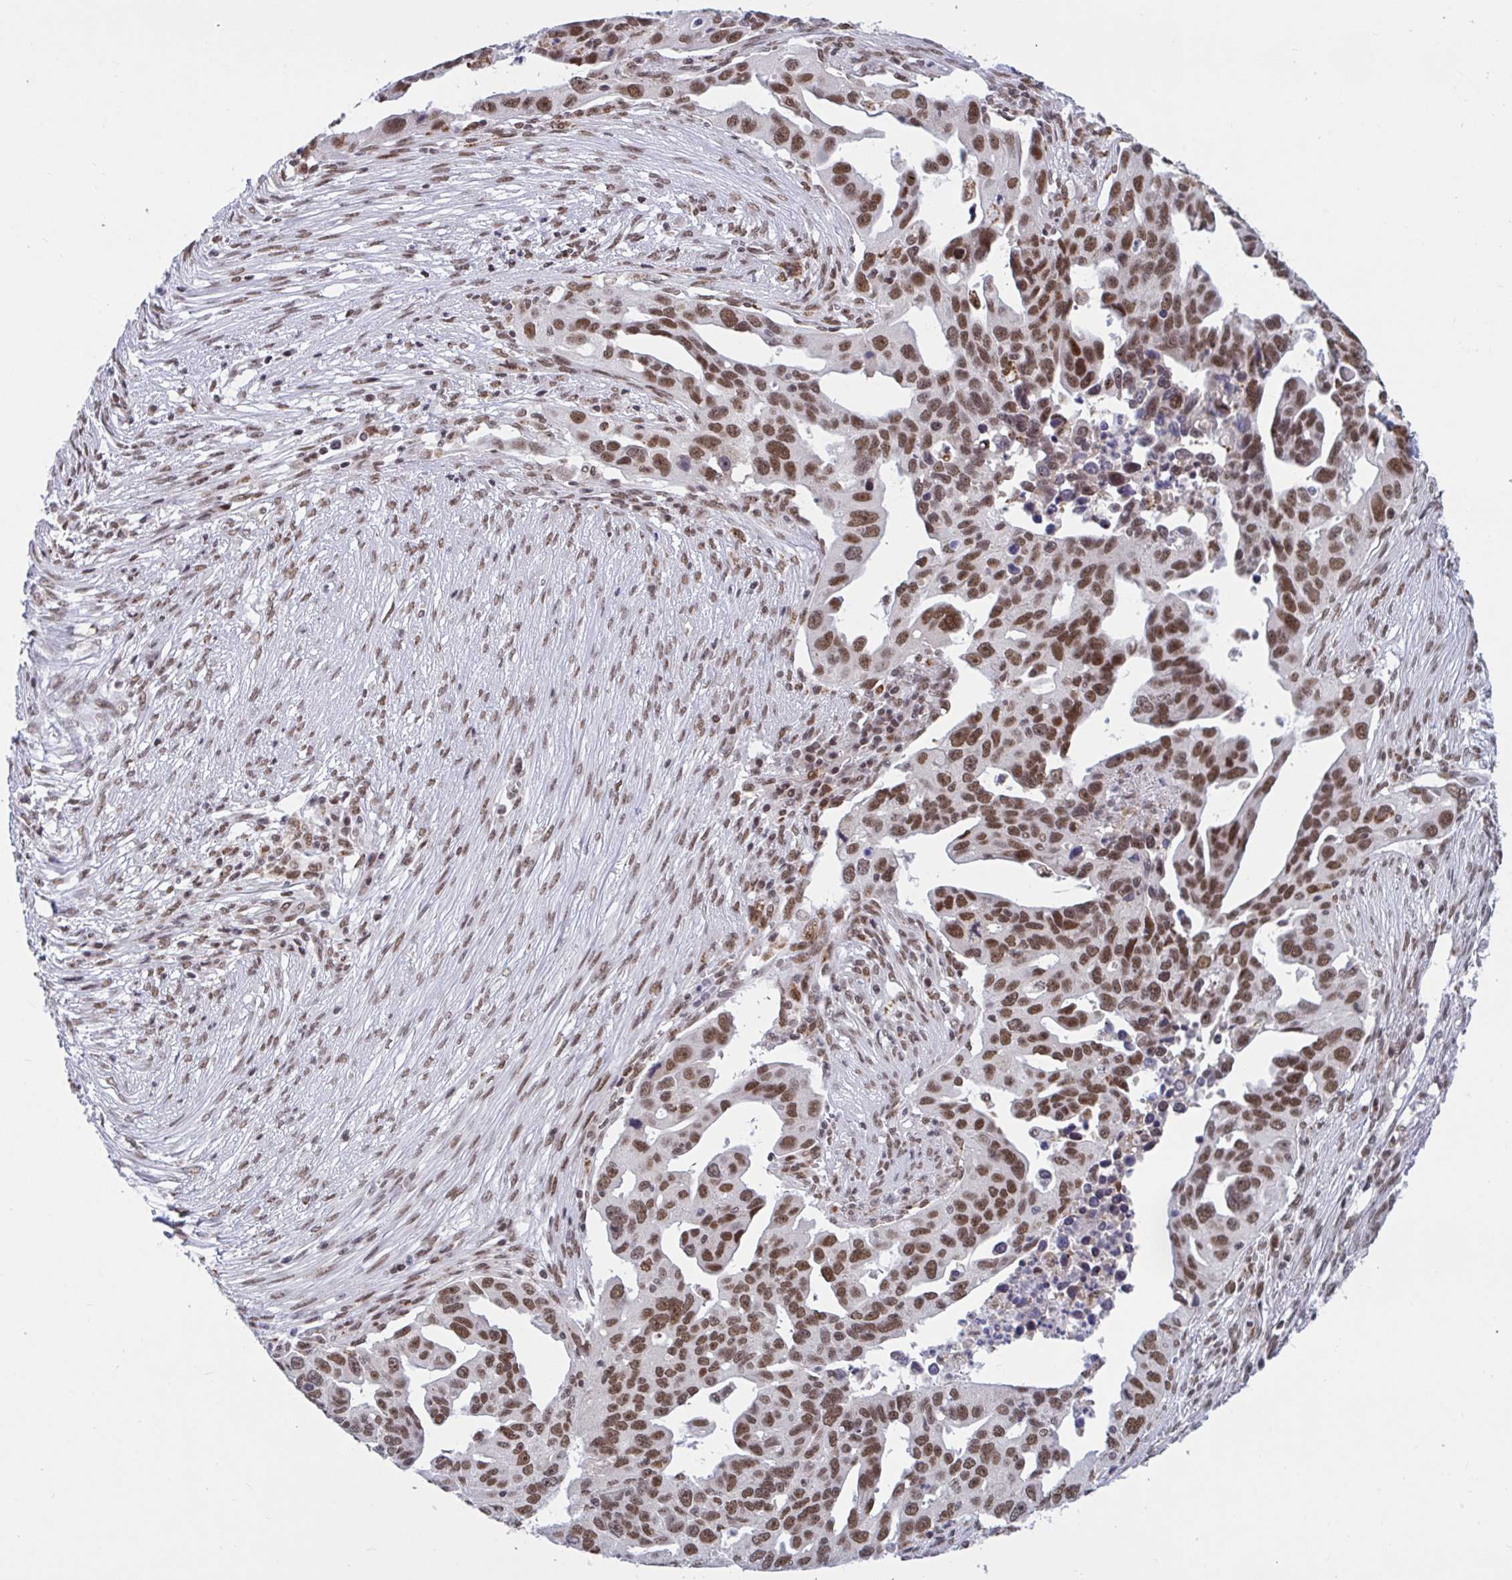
{"staining": {"intensity": "moderate", "quantity": ">75%", "location": "nuclear"}, "tissue": "ovarian cancer", "cell_type": "Tumor cells", "image_type": "cancer", "snomed": [{"axis": "morphology", "description": "Carcinoma, endometroid"}, {"axis": "morphology", "description": "Cystadenocarcinoma, serous, NOS"}, {"axis": "topography", "description": "Ovary"}], "caption": "About >75% of tumor cells in serous cystadenocarcinoma (ovarian) demonstrate moderate nuclear protein staining as visualized by brown immunohistochemical staining.", "gene": "PHF10", "patient": {"sex": "female", "age": 45}}